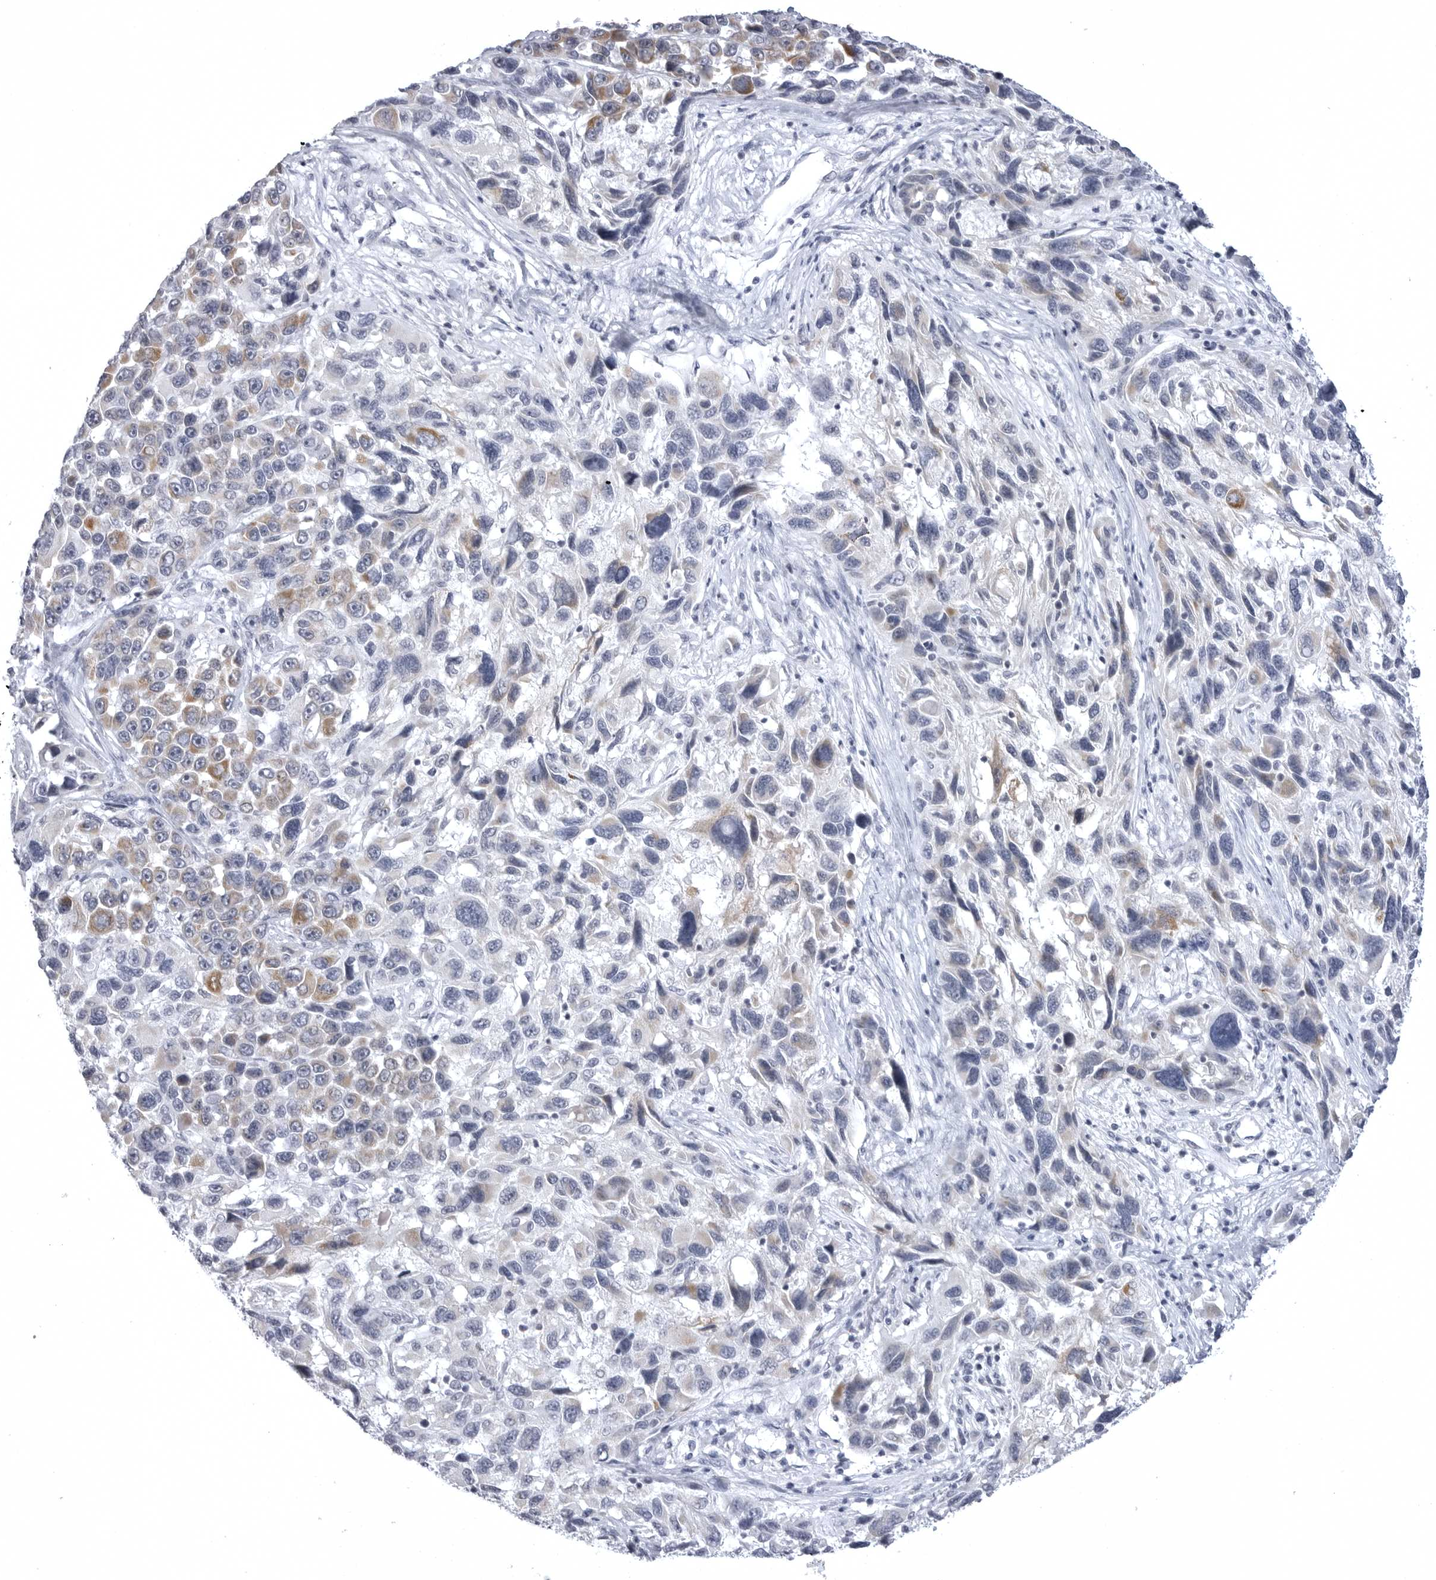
{"staining": {"intensity": "strong", "quantity": "25%-75%", "location": "cytoplasmic/membranous"}, "tissue": "melanoma", "cell_type": "Tumor cells", "image_type": "cancer", "snomed": [{"axis": "morphology", "description": "Malignant melanoma, NOS"}, {"axis": "topography", "description": "Skin"}], "caption": "This image displays immunohistochemistry staining of malignant melanoma, with high strong cytoplasmic/membranous positivity in approximately 25%-75% of tumor cells.", "gene": "TUFM", "patient": {"sex": "male", "age": 53}}